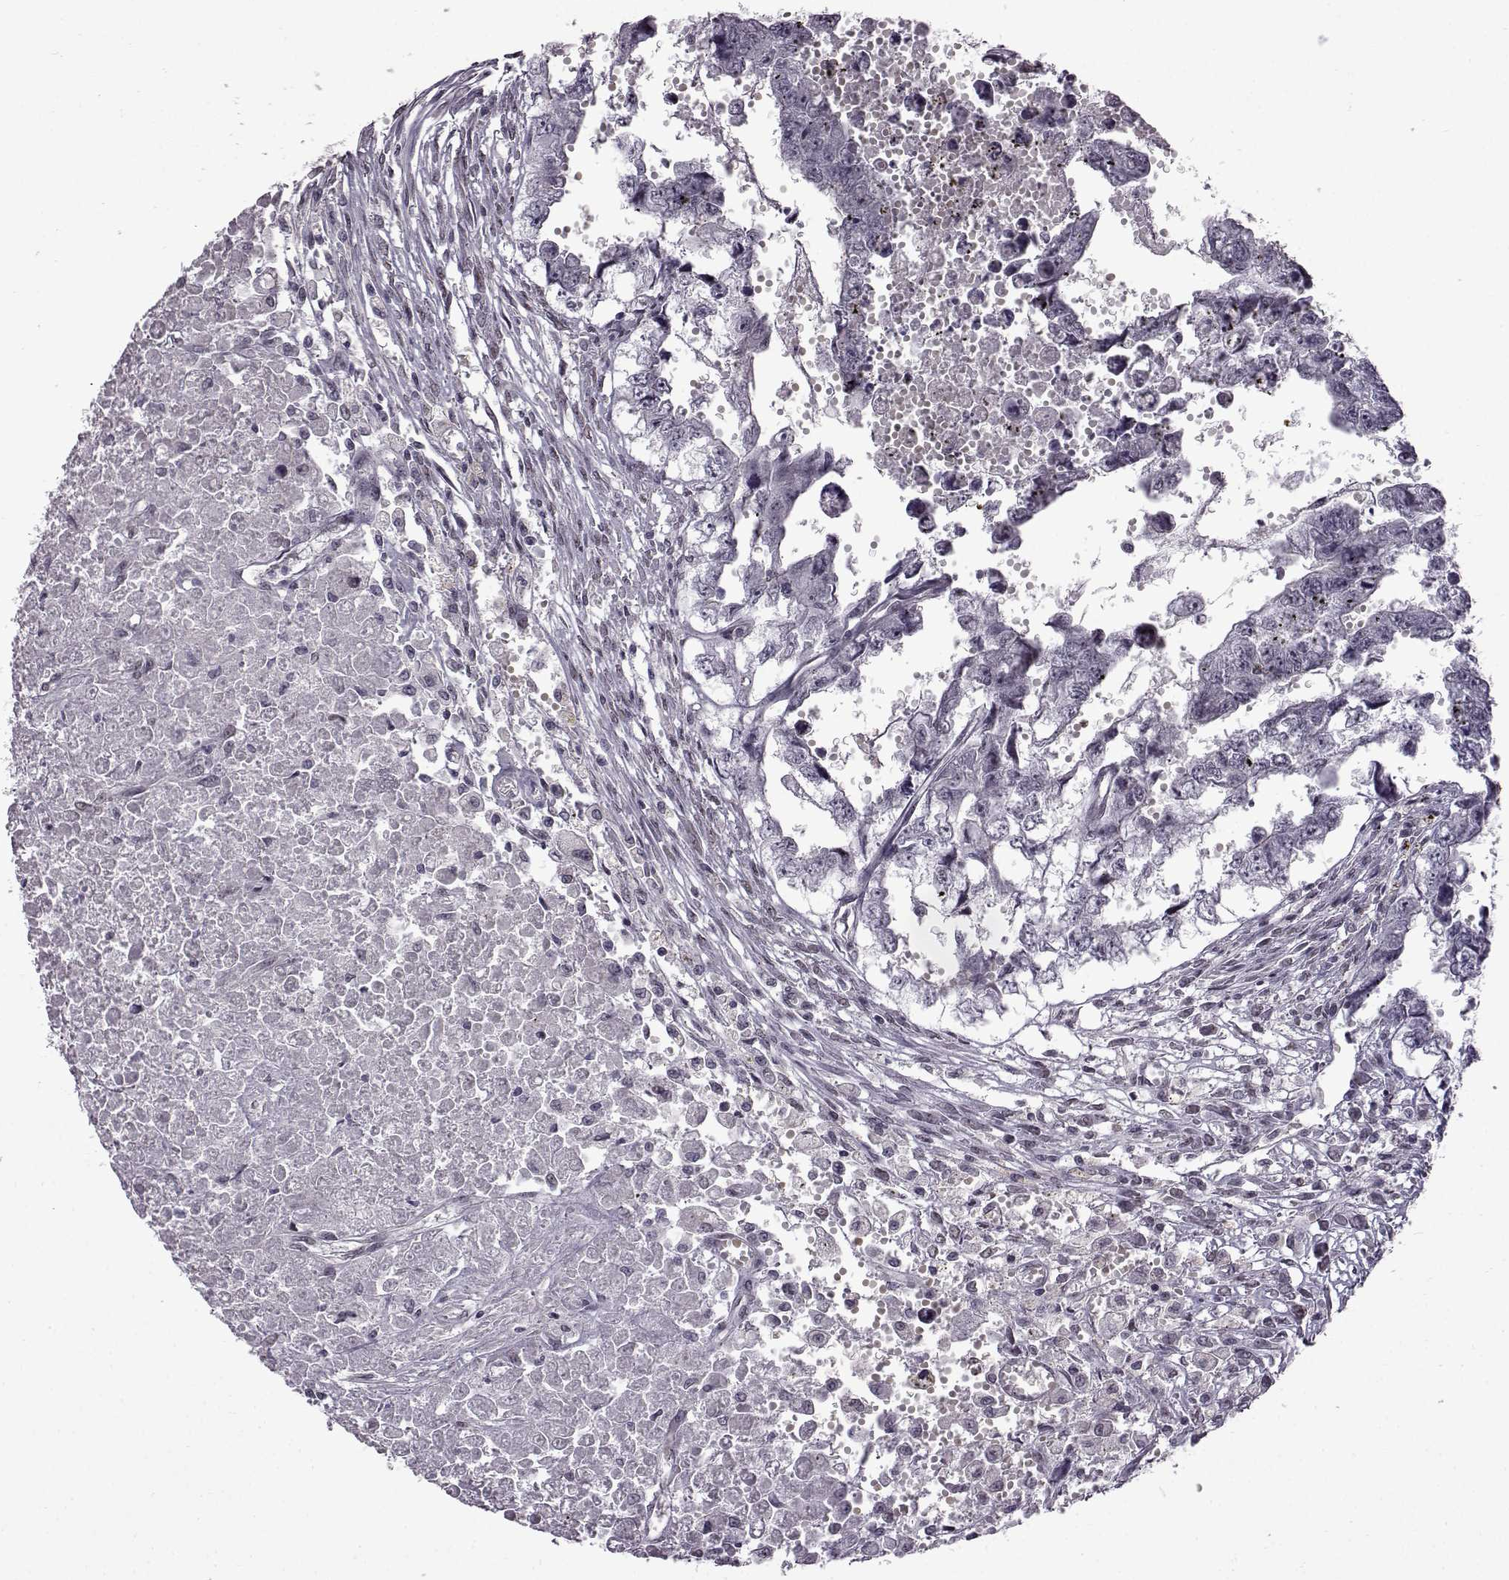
{"staining": {"intensity": "negative", "quantity": "none", "location": "none"}, "tissue": "testis cancer", "cell_type": "Tumor cells", "image_type": "cancer", "snomed": [{"axis": "morphology", "description": "Carcinoma, Embryonal, NOS"}, {"axis": "morphology", "description": "Teratoma, malignant, NOS"}, {"axis": "topography", "description": "Testis"}], "caption": "A photomicrograph of embryonal carcinoma (testis) stained for a protein demonstrates no brown staining in tumor cells.", "gene": "SYNPO2", "patient": {"sex": "male", "age": 44}}